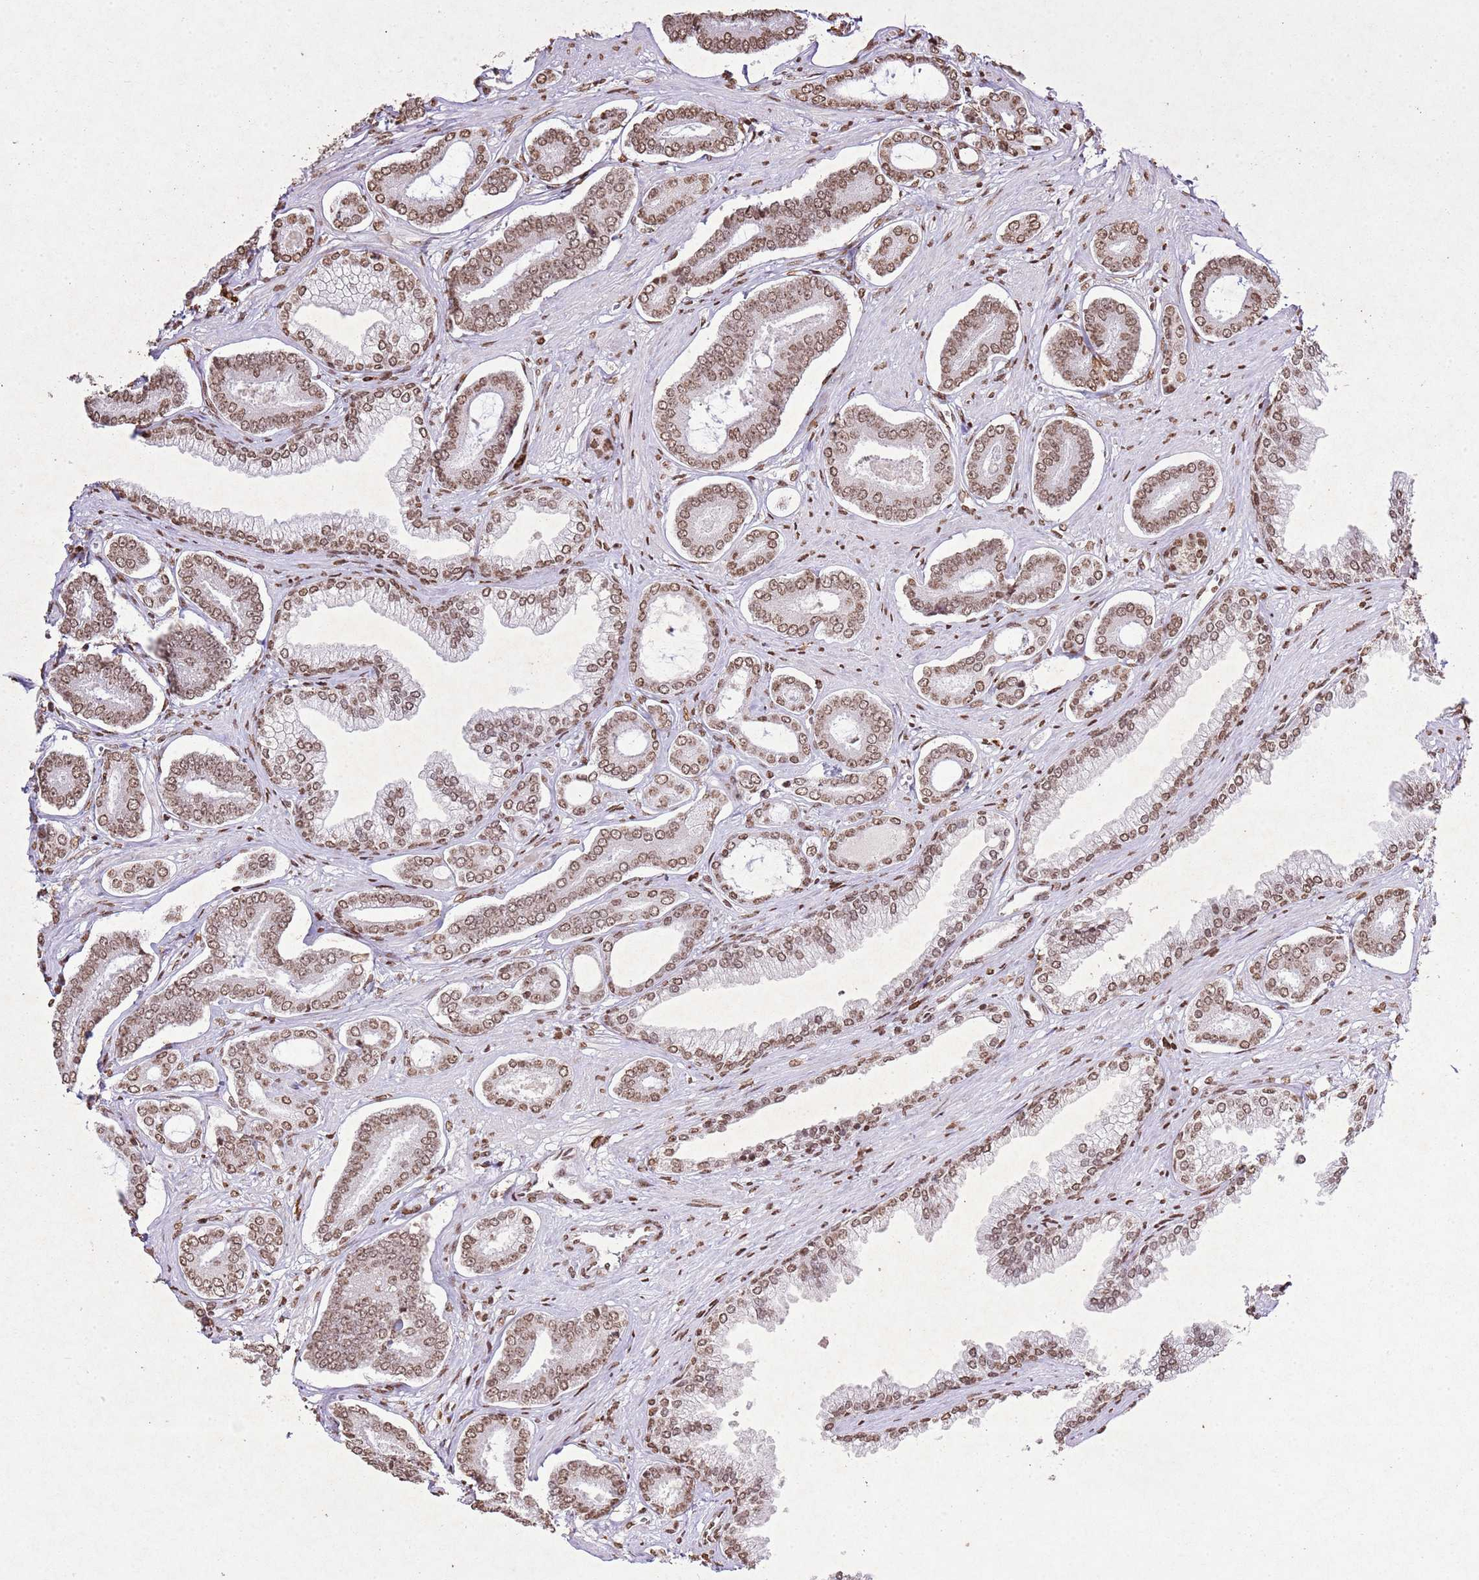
{"staining": {"intensity": "moderate", "quantity": ">75%", "location": "nuclear"}, "tissue": "prostate cancer", "cell_type": "Tumor cells", "image_type": "cancer", "snomed": [{"axis": "morphology", "description": "Adenocarcinoma, NOS"}, {"axis": "topography", "description": "Prostate and seminal vesicle, NOS"}], "caption": "Protein staining exhibits moderate nuclear expression in approximately >75% of tumor cells in prostate cancer.", "gene": "BMAL1", "patient": {"sex": "male", "age": 76}}